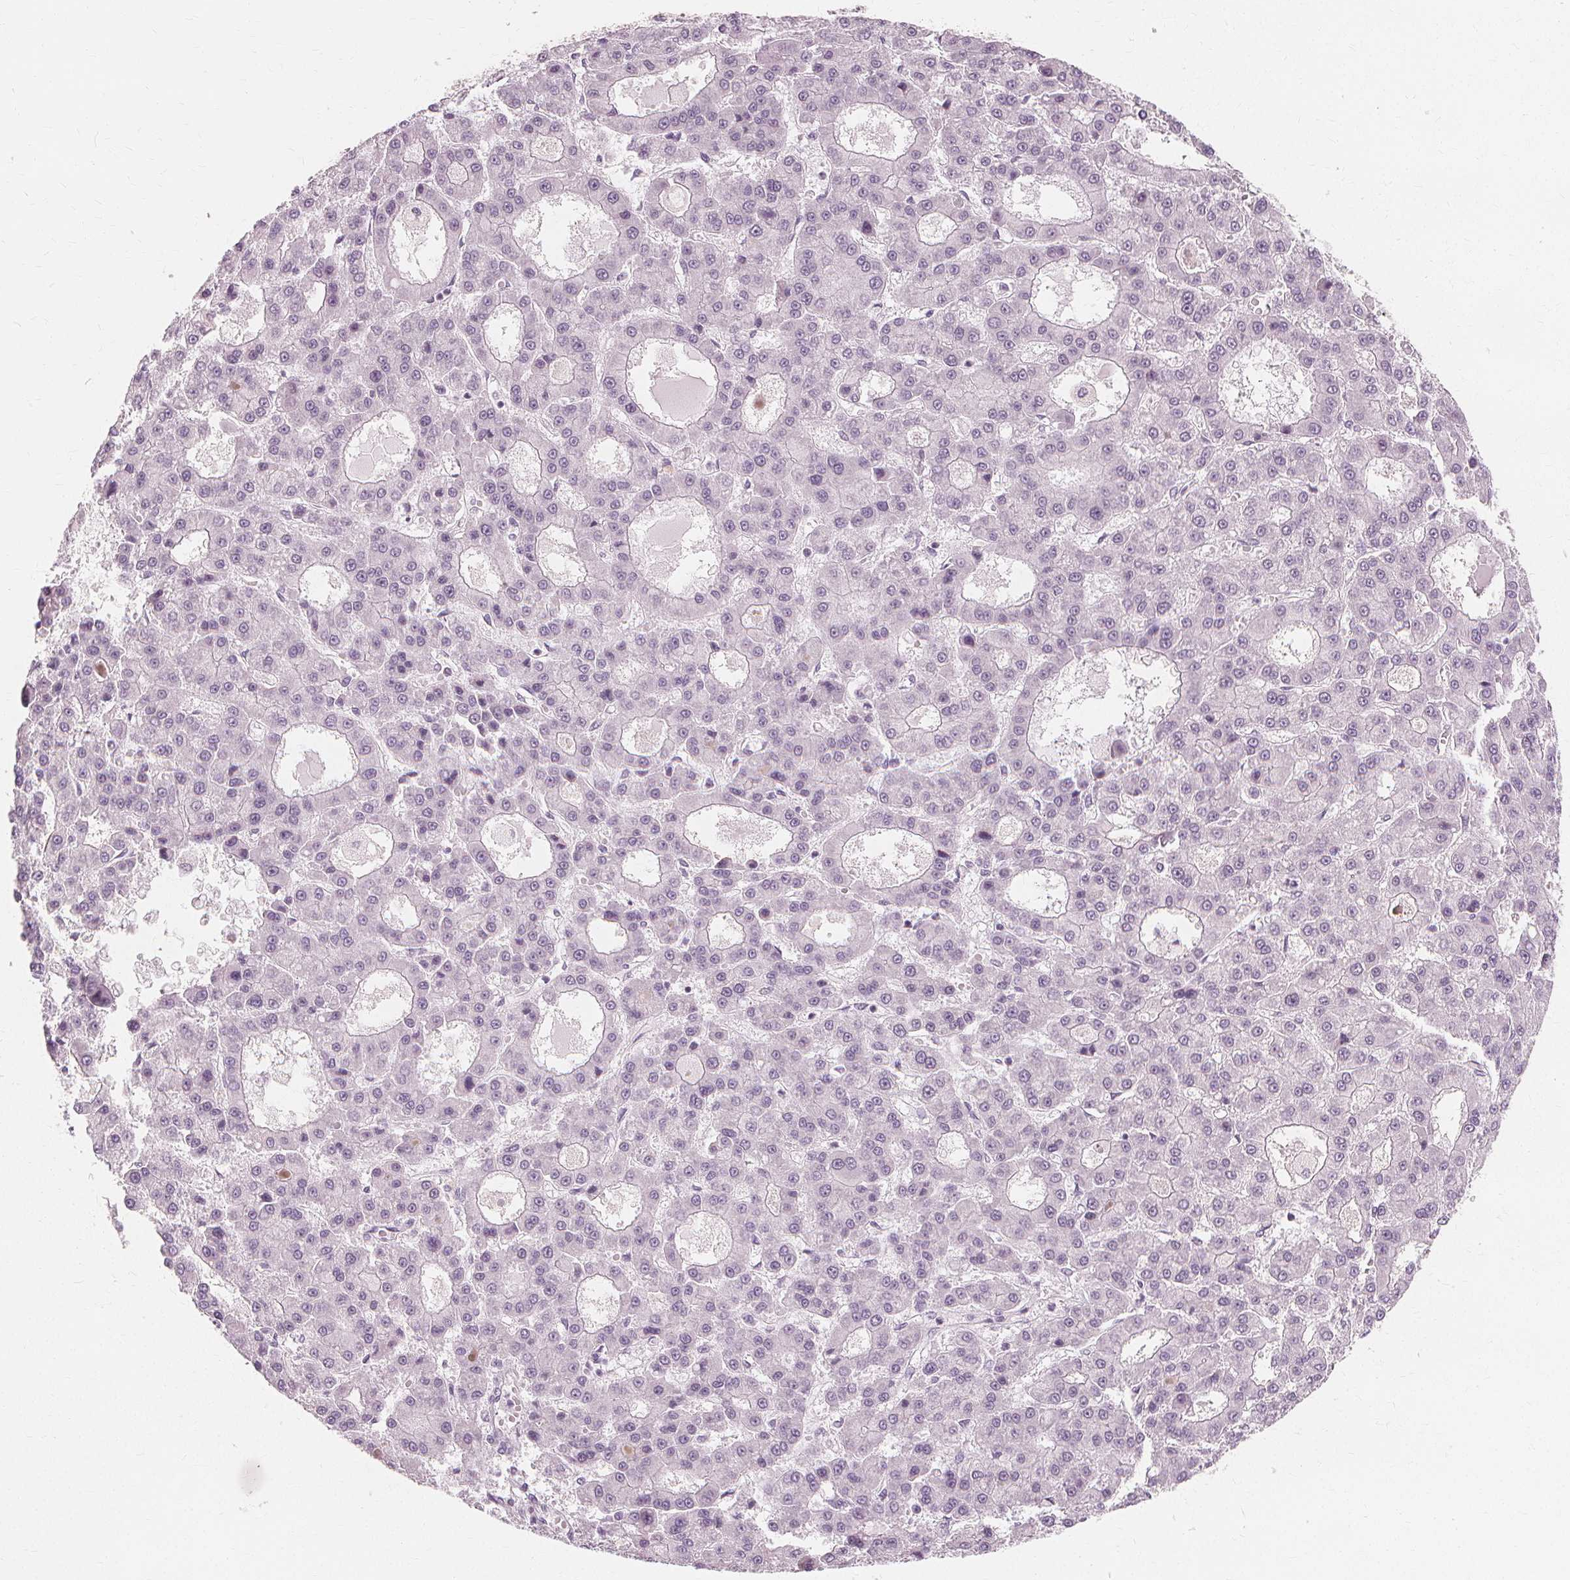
{"staining": {"intensity": "negative", "quantity": "none", "location": "none"}, "tissue": "liver cancer", "cell_type": "Tumor cells", "image_type": "cancer", "snomed": [{"axis": "morphology", "description": "Carcinoma, Hepatocellular, NOS"}, {"axis": "topography", "description": "Liver"}], "caption": "Tumor cells show no significant protein positivity in liver cancer (hepatocellular carcinoma).", "gene": "MUC12", "patient": {"sex": "male", "age": 70}}